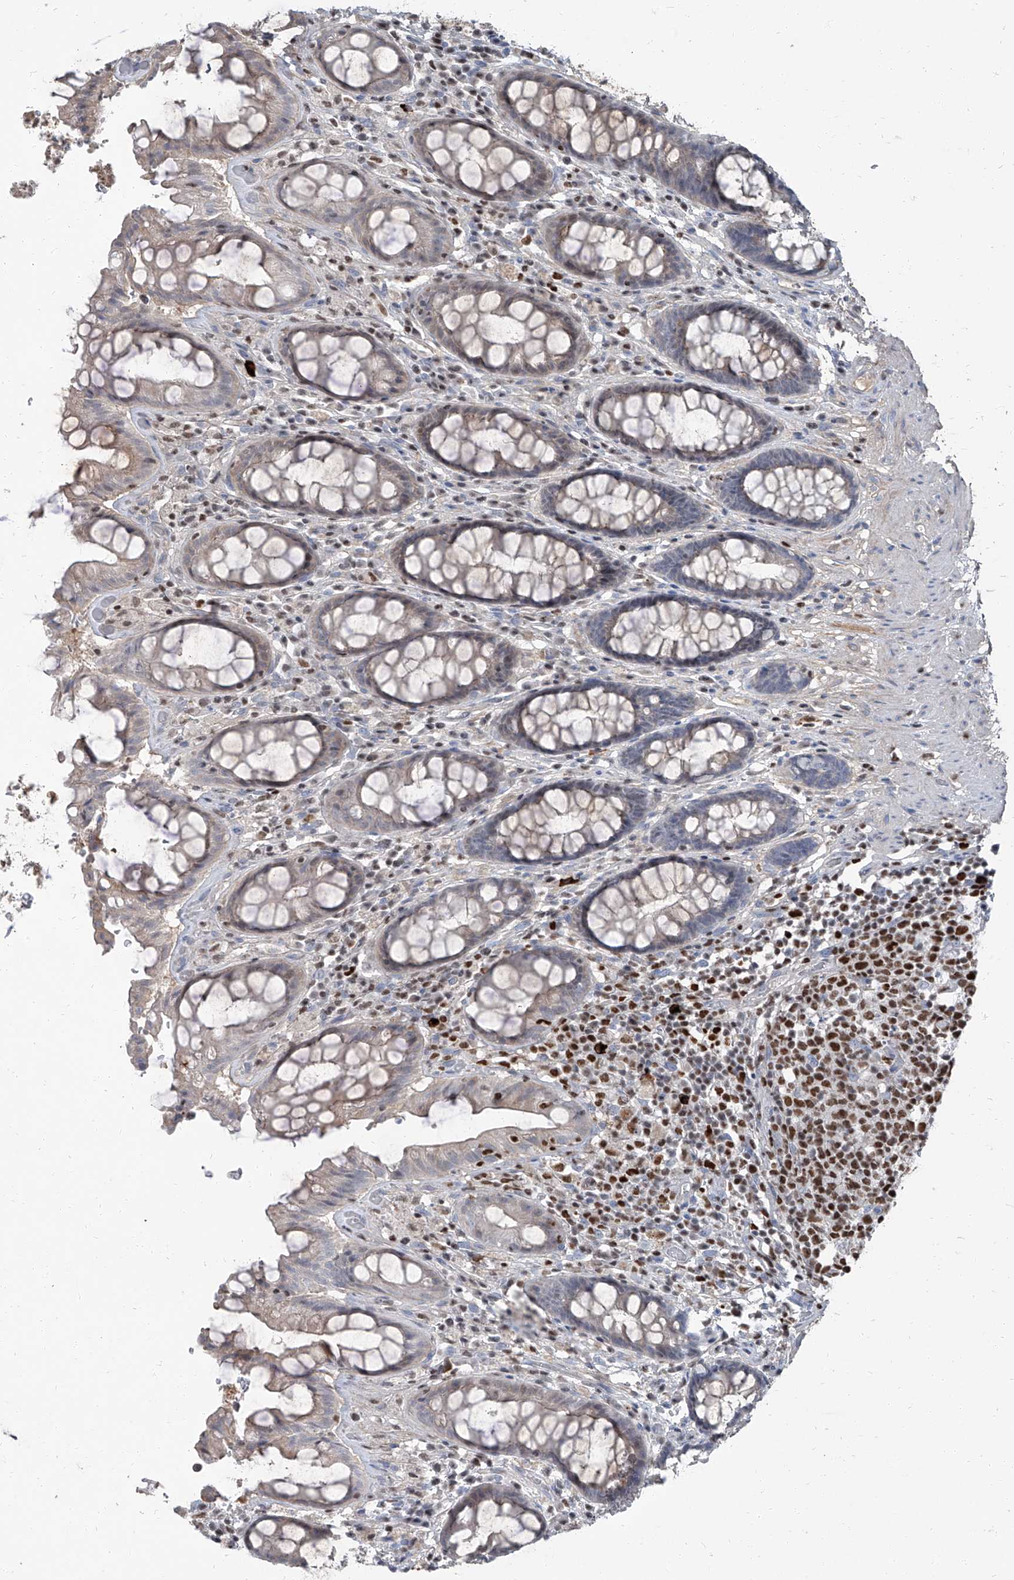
{"staining": {"intensity": "weak", "quantity": "<25%", "location": "cytoplasmic/membranous"}, "tissue": "rectum", "cell_type": "Glandular cells", "image_type": "normal", "snomed": [{"axis": "morphology", "description": "Normal tissue, NOS"}, {"axis": "topography", "description": "Rectum"}], "caption": "Protein analysis of benign rectum displays no significant staining in glandular cells.", "gene": "HOXA3", "patient": {"sex": "male", "age": 64}}